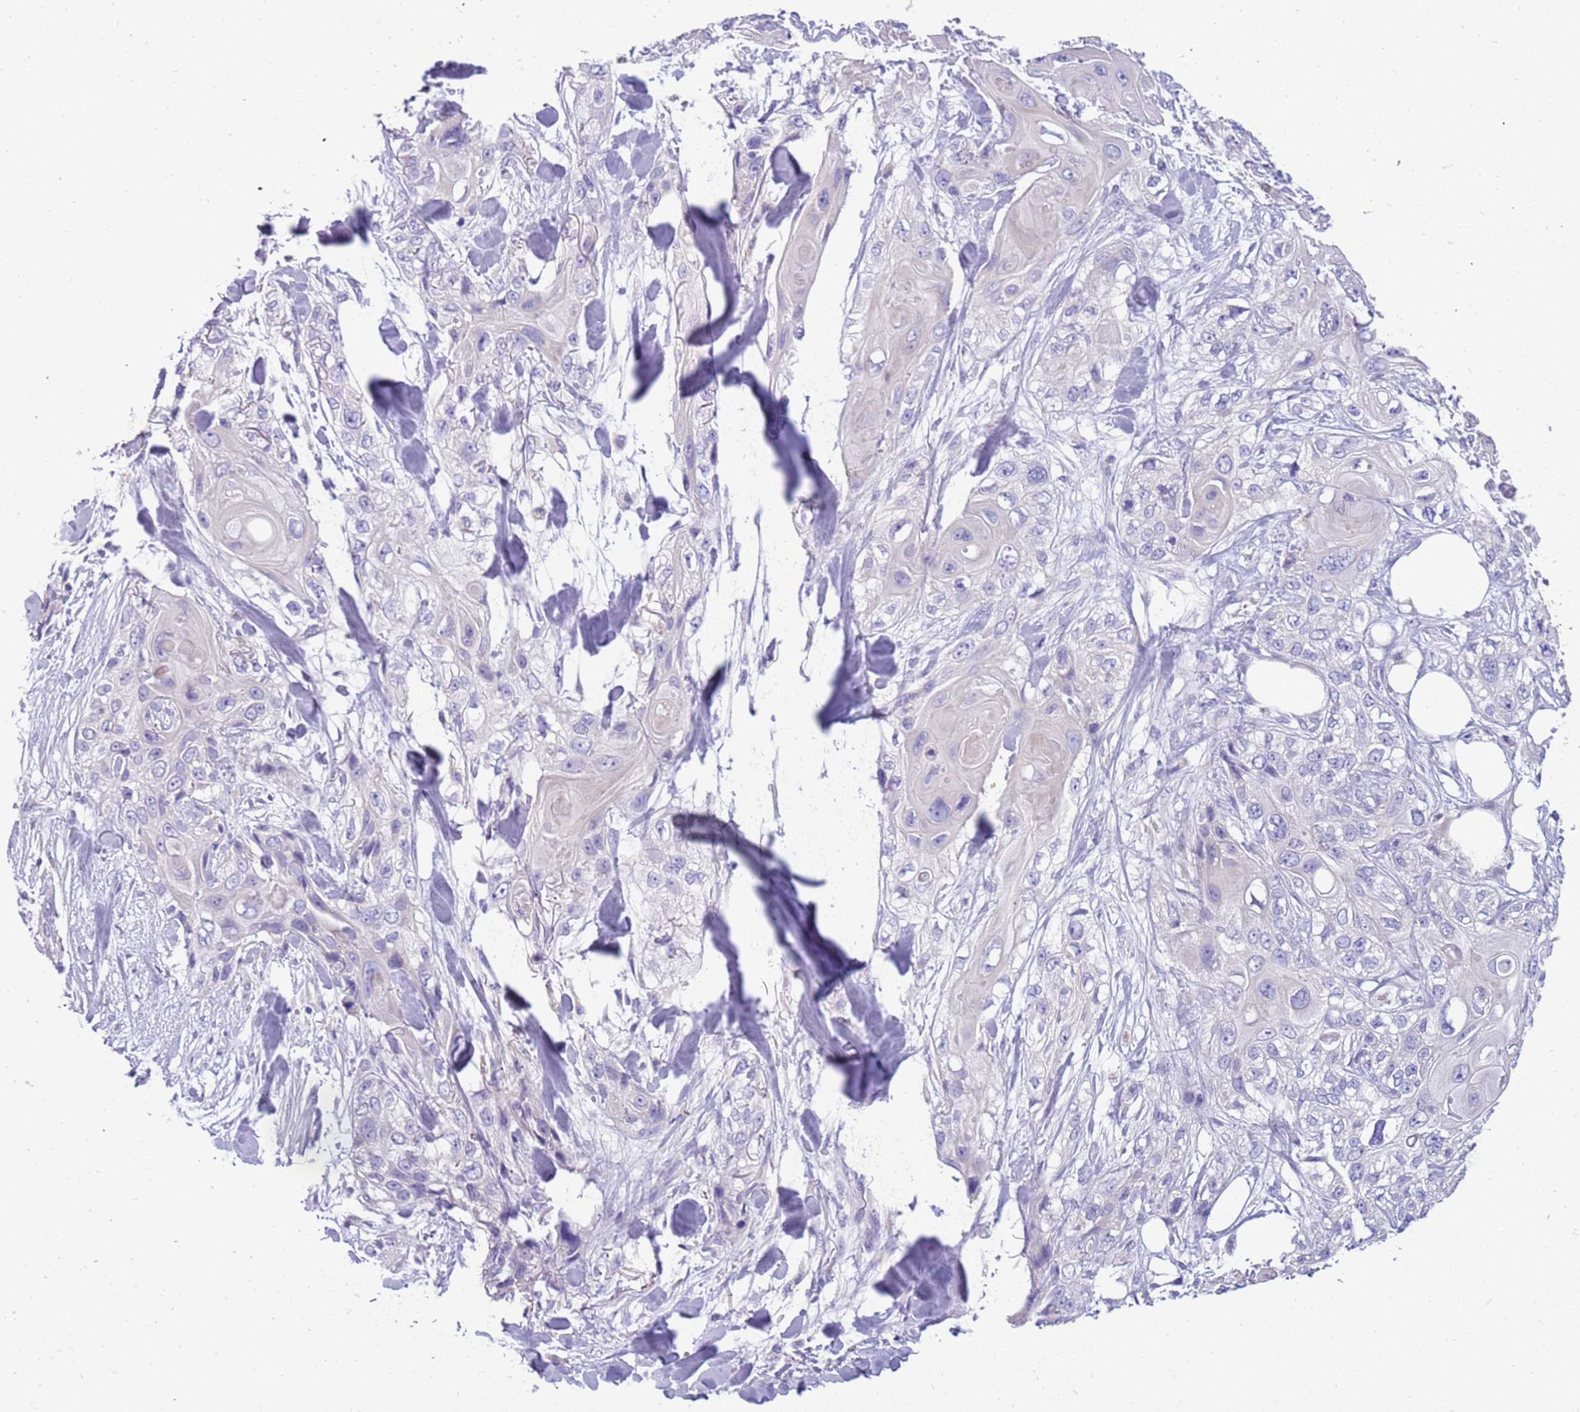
{"staining": {"intensity": "negative", "quantity": "none", "location": "none"}, "tissue": "skin cancer", "cell_type": "Tumor cells", "image_type": "cancer", "snomed": [{"axis": "morphology", "description": "Normal tissue, NOS"}, {"axis": "morphology", "description": "Squamous cell carcinoma, NOS"}, {"axis": "topography", "description": "Skin"}], "caption": "DAB (3,3'-diaminobenzidine) immunohistochemical staining of squamous cell carcinoma (skin) shows no significant expression in tumor cells.", "gene": "RHCG", "patient": {"sex": "male", "age": 72}}